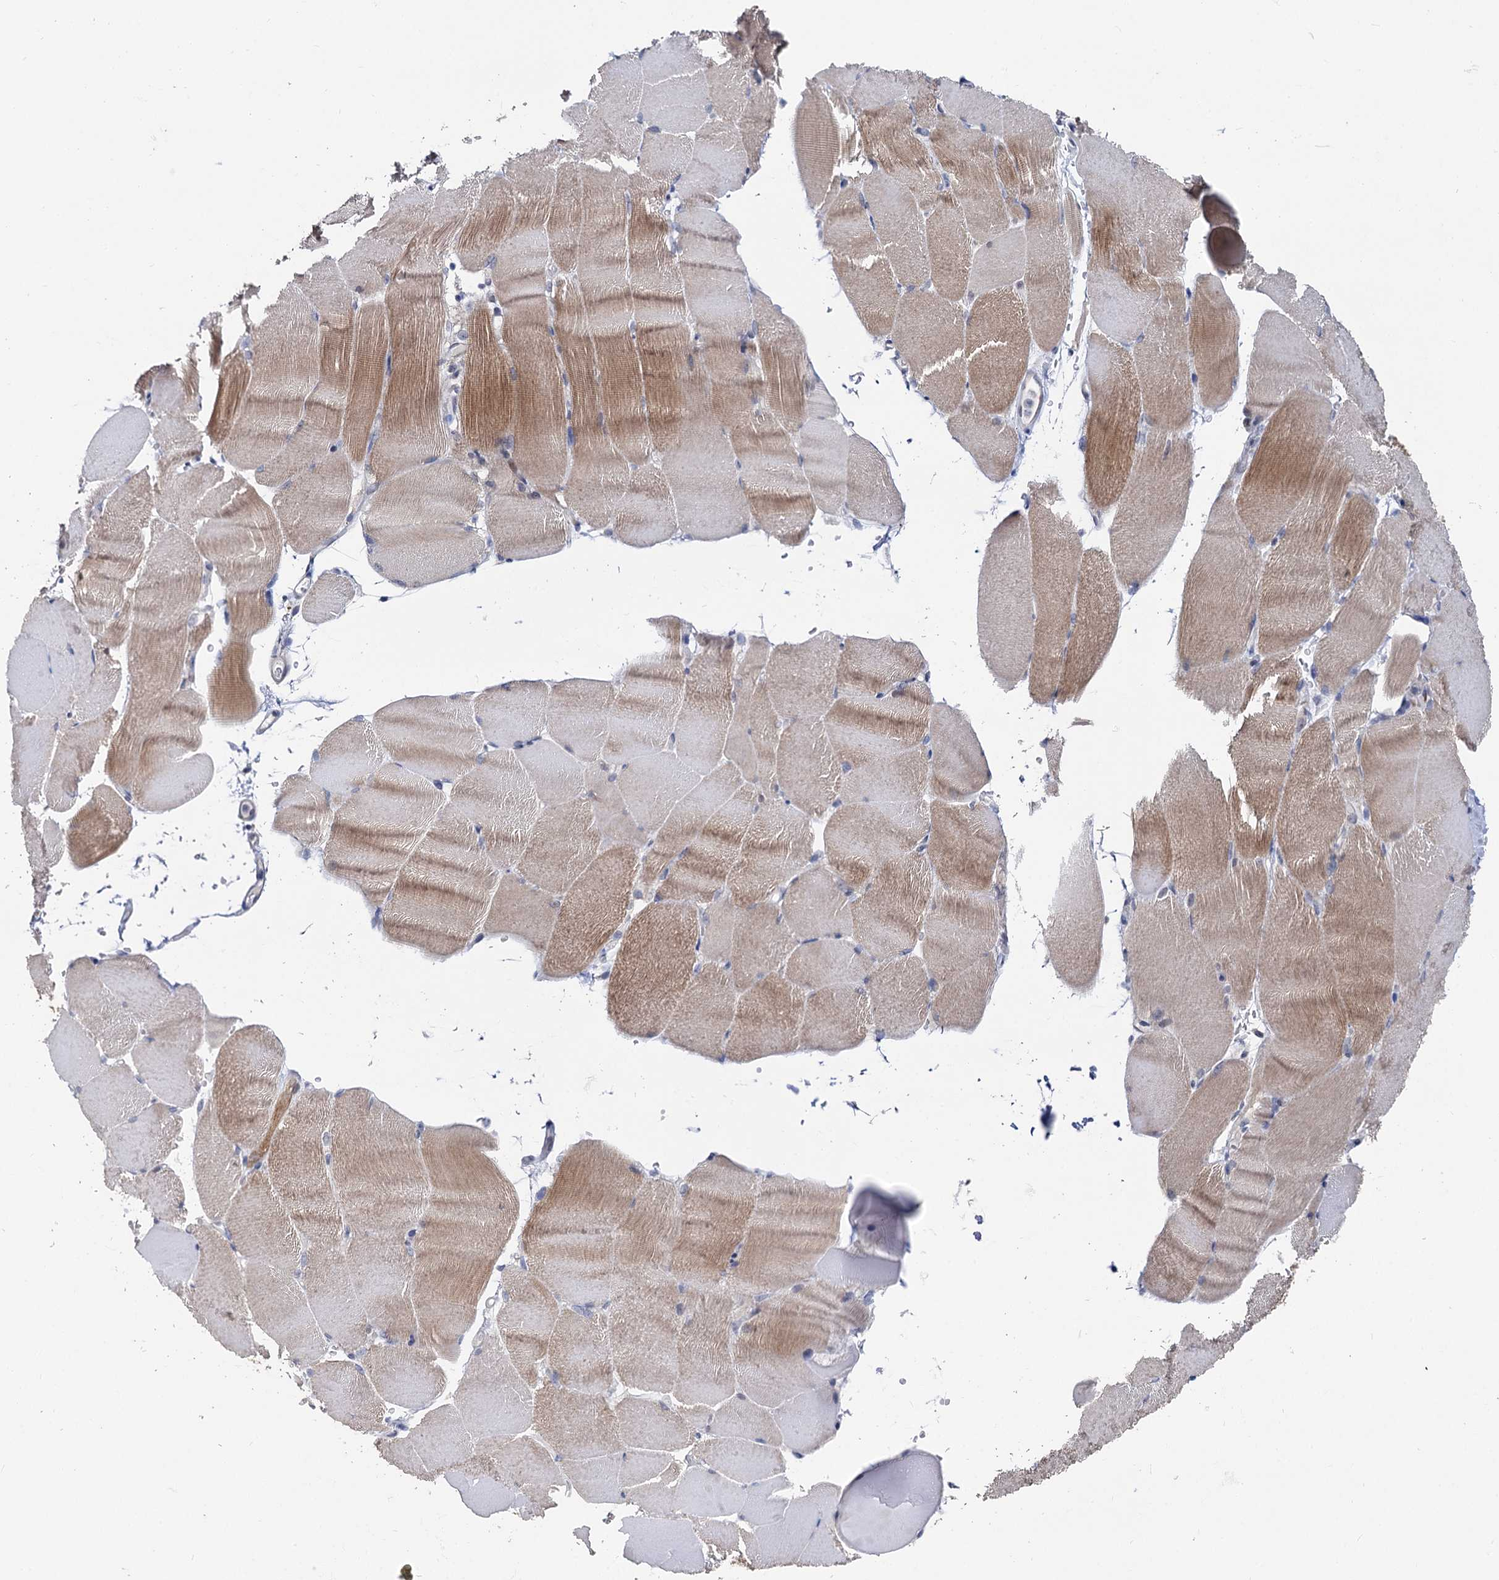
{"staining": {"intensity": "moderate", "quantity": "25%-75%", "location": "cytoplasmic/membranous"}, "tissue": "skeletal muscle", "cell_type": "Myocytes", "image_type": "normal", "snomed": [{"axis": "morphology", "description": "Normal tissue, NOS"}, {"axis": "topography", "description": "Skeletal muscle"}, {"axis": "topography", "description": "Parathyroid gland"}], "caption": "Immunohistochemical staining of benign human skeletal muscle displays 25%-75% levels of moderate cytoplasmic/membranous protein expression in approximately 25%-75% of myocytes.", "gene": "CAPRIN2", "patient": {"sex": "female", "age": 37}}